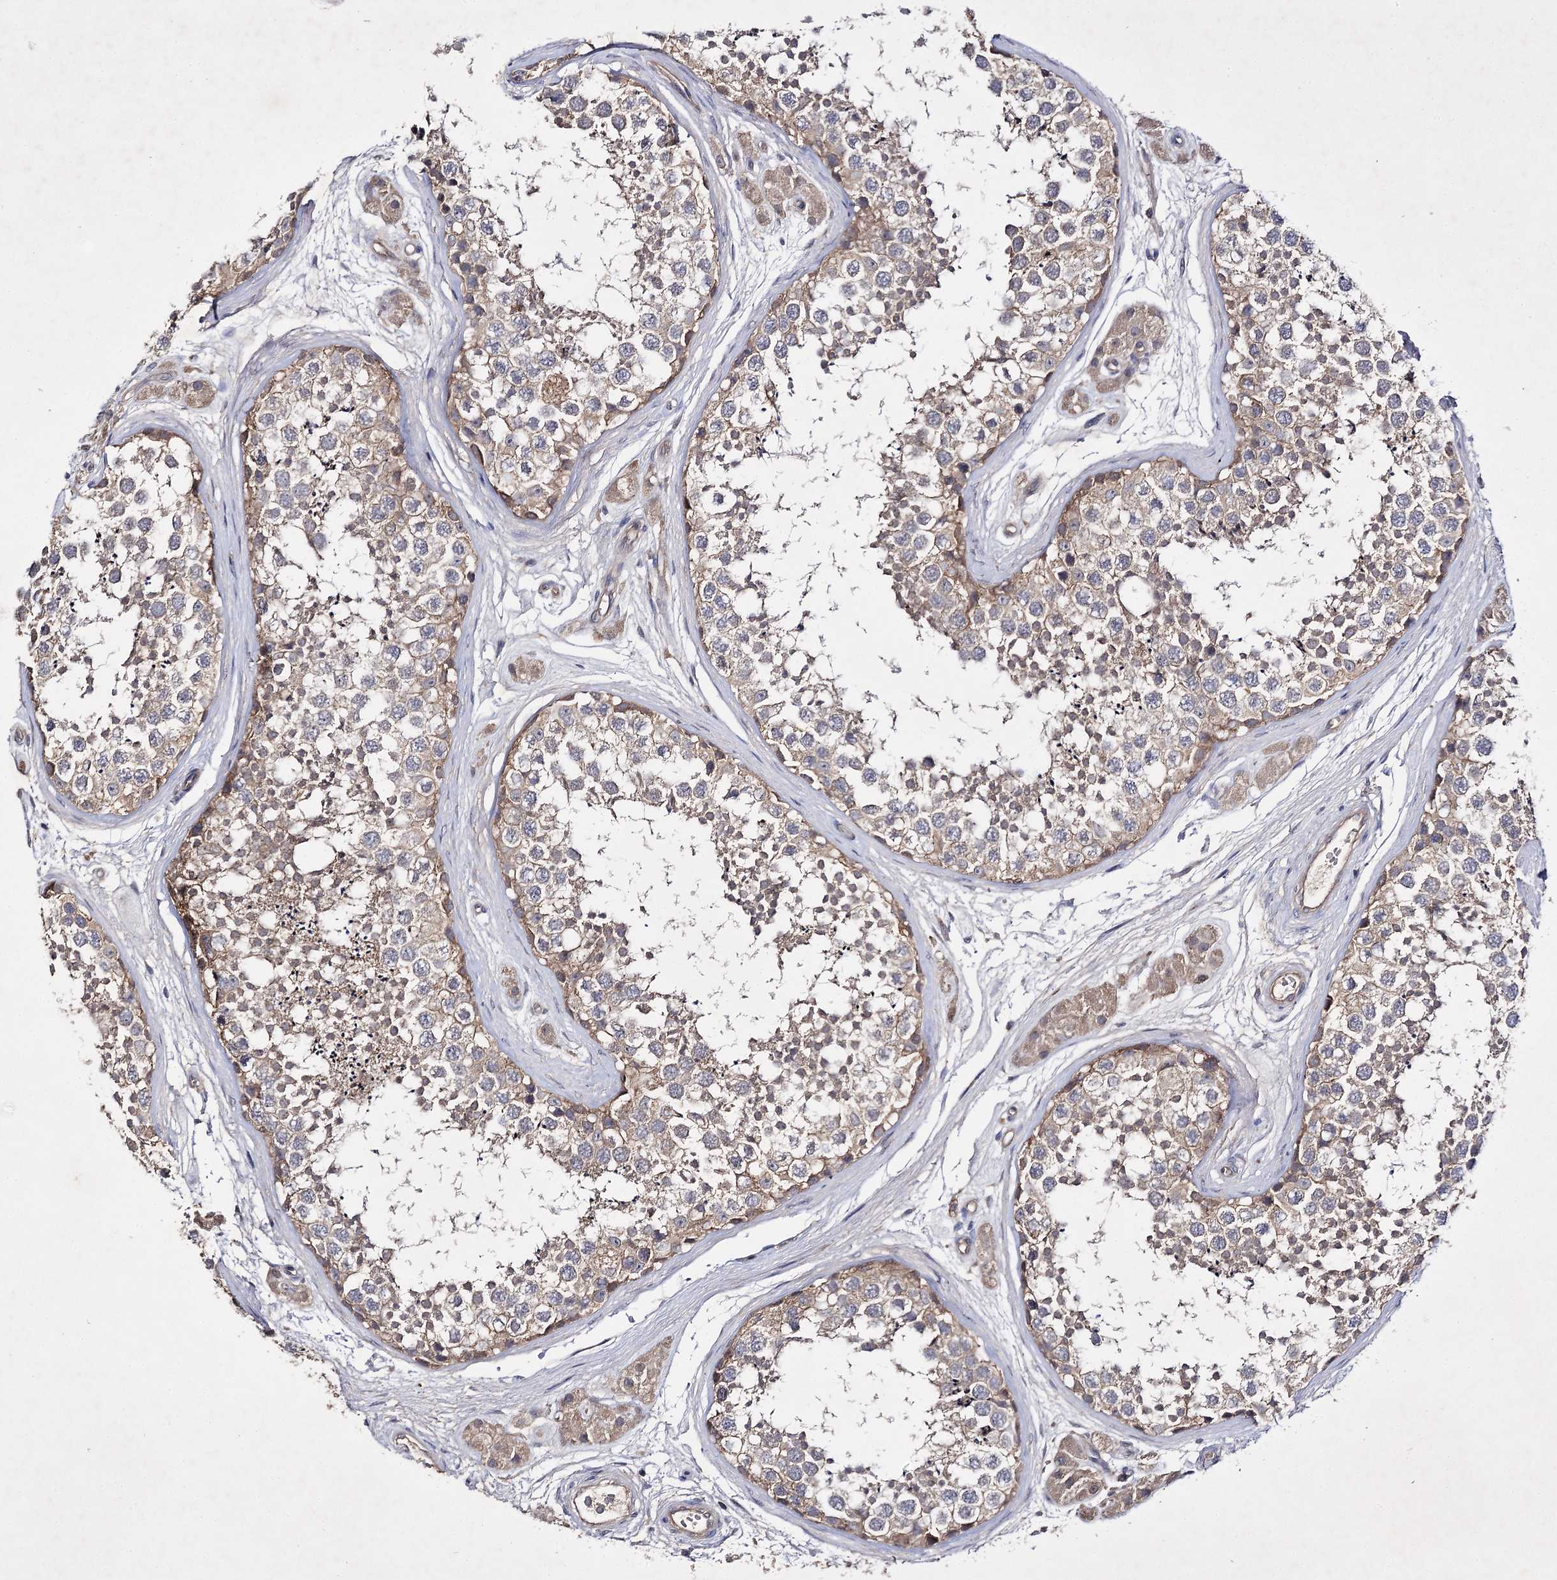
{"staining": {"intensity": "moderate", "quantity": "25%-75%", "location": "cytoplasmic/membranous"}, "tissue": "testis", "cell_type": "Cells in seminiferous ducts", "image_type": "normal", "snomed": [{"axis": "morphology", "description": "Normal tissue, NOS"}, {"axis": "topography", "description": "Testis"}], "caption": "Immunohistochemical staining of normal testis reveals 25%-75% levels of moderate cytoplasmic/membranous protein expression in about 25%-75% of cells in seminiferous ducts.", "gene": "BCR", "patient": {"sex": "male", "age": 56}}